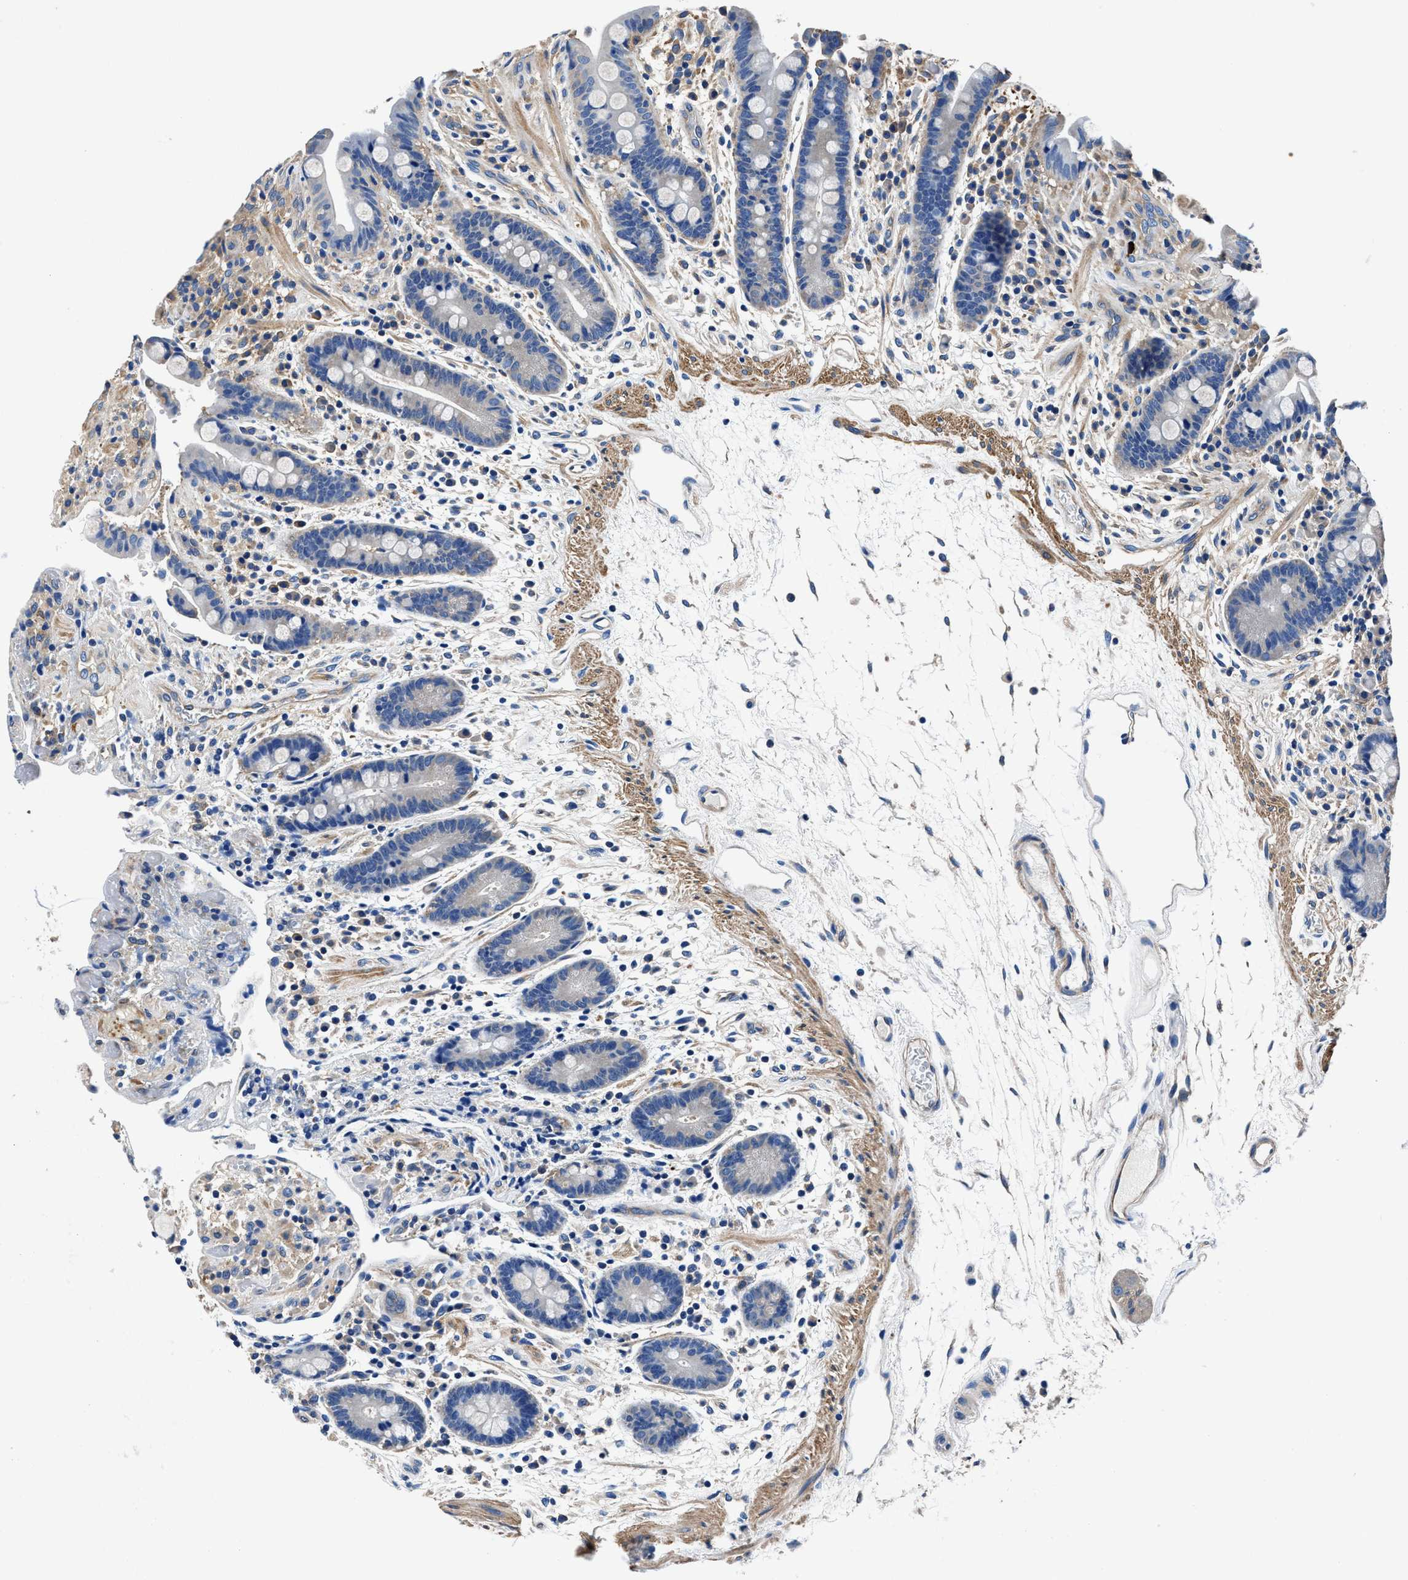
{"staining": {"intensity": "moderate", "quantity": ">75%", "location": "cytoplasmic/membranous"}, "tissue": "colon", "cell_type": "Endothelial cells", "image_type": "normal", "snomed": [{"axis": "morphology", "description": "Normal tissue, NOS"}, {"axis": "topography", "description": "Colon"}], "caption": "IHC histopathology image of benign colon: human colon stained using immunohistochemistry (IHC) exhibits medium levels of moderate protein expression localized specifically in the cytoplasmic/membranous of endothelial cells, appearing as a cytoplasmic/membranous brown color.", "gene": "NEU1", "patient": {"sex": "male", "age": 73}}